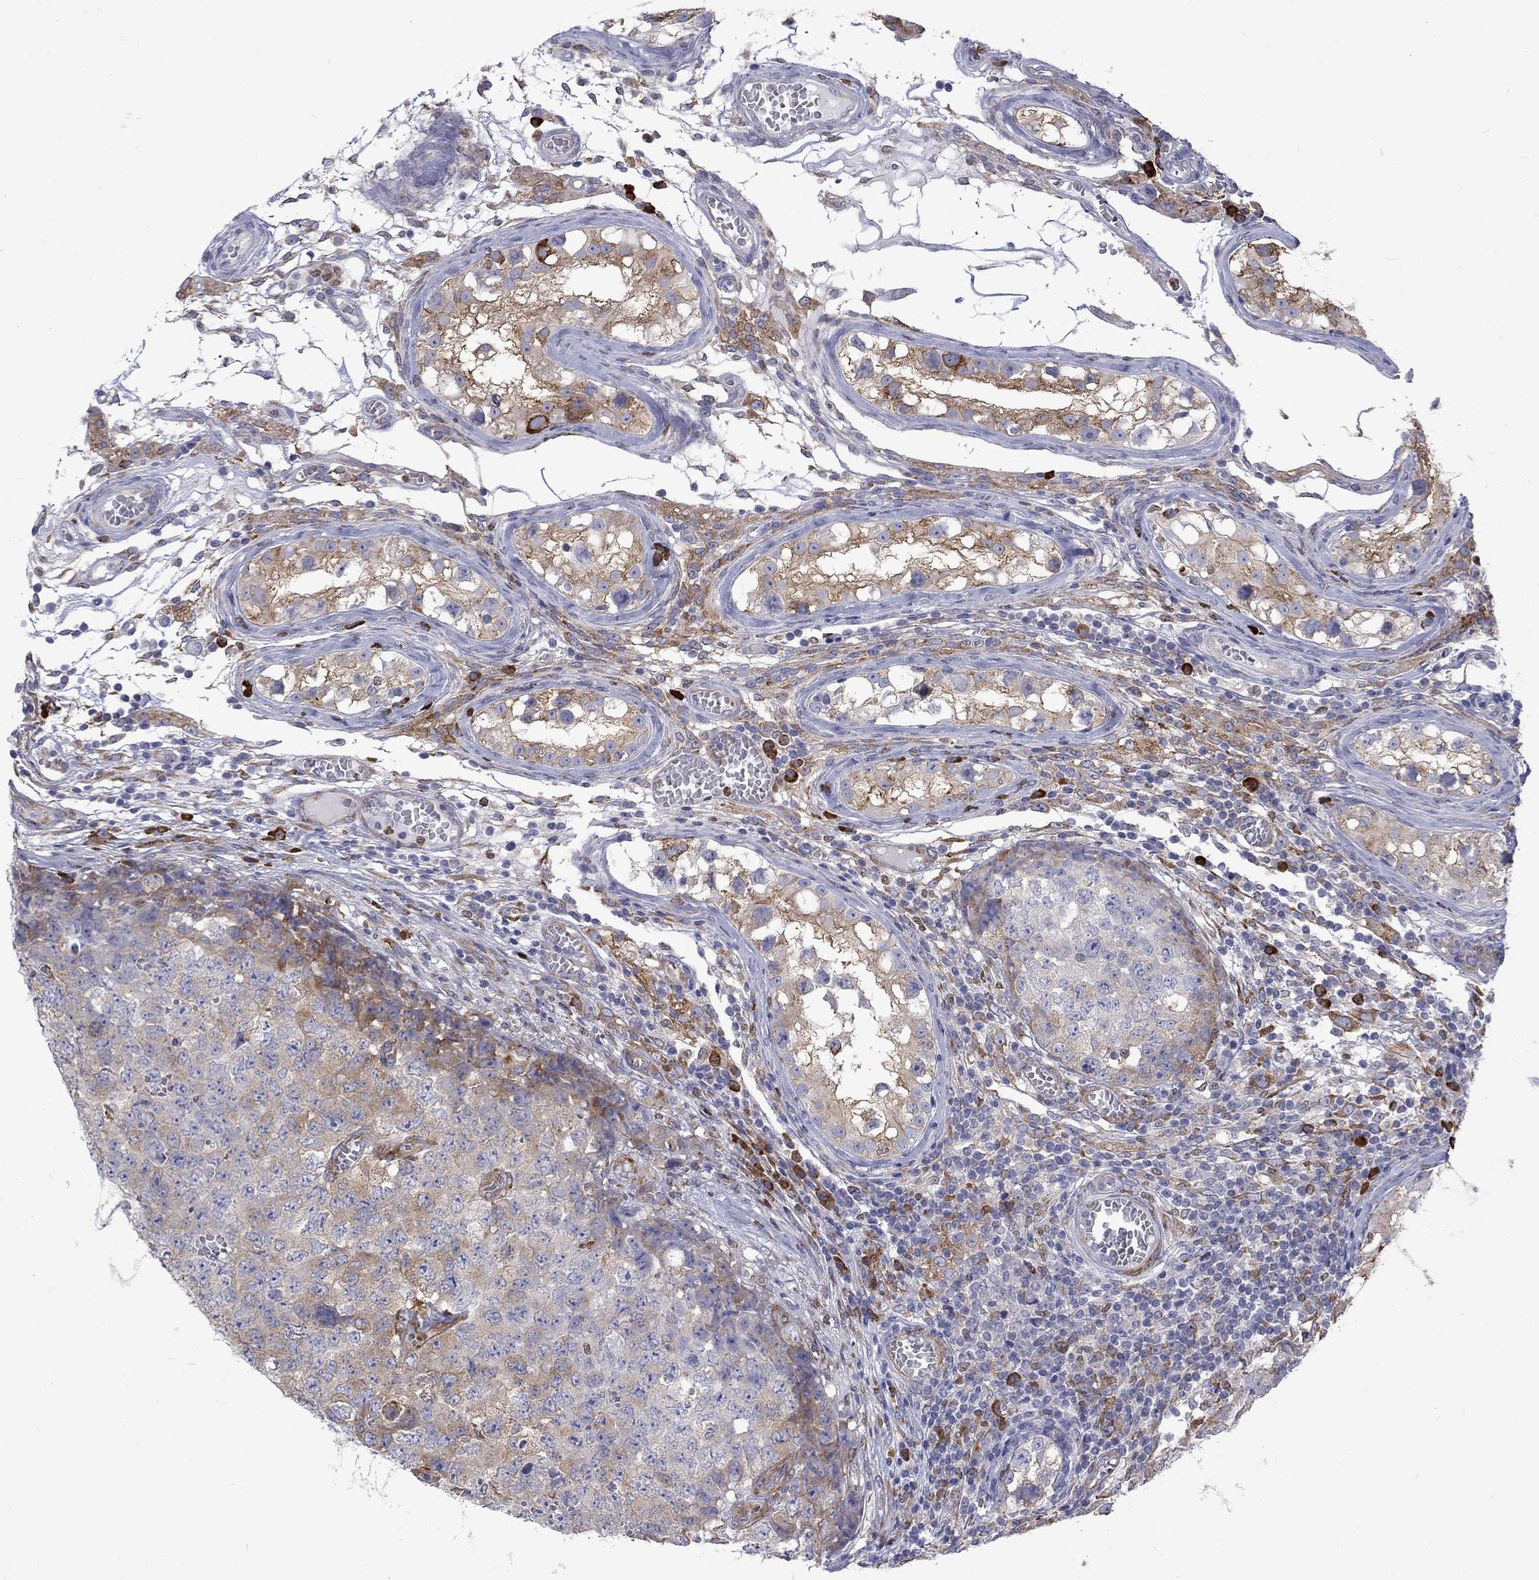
{"staining": {"intensity": "weak", "quantity": "25%-75%", "location": "cytoplasmic/membranous"}, "tissue": "testis cancer", "cell_type": "Tumor cells", "image_type": "cancer", "snomed": [{"axis": "morphology", "description": "Carcinoma, Embryonal, NOS"}, {"axis": "topography", "description": "Testis"}], "caption": "Immunohistochemical staining of testis cancer displays low levels of weak cytoplasmic/membranous protein positivity in approximately 25%-75% of tumor cells.", "gene": "PABPC4", "patient": {"sex": "male", "age": 23}}